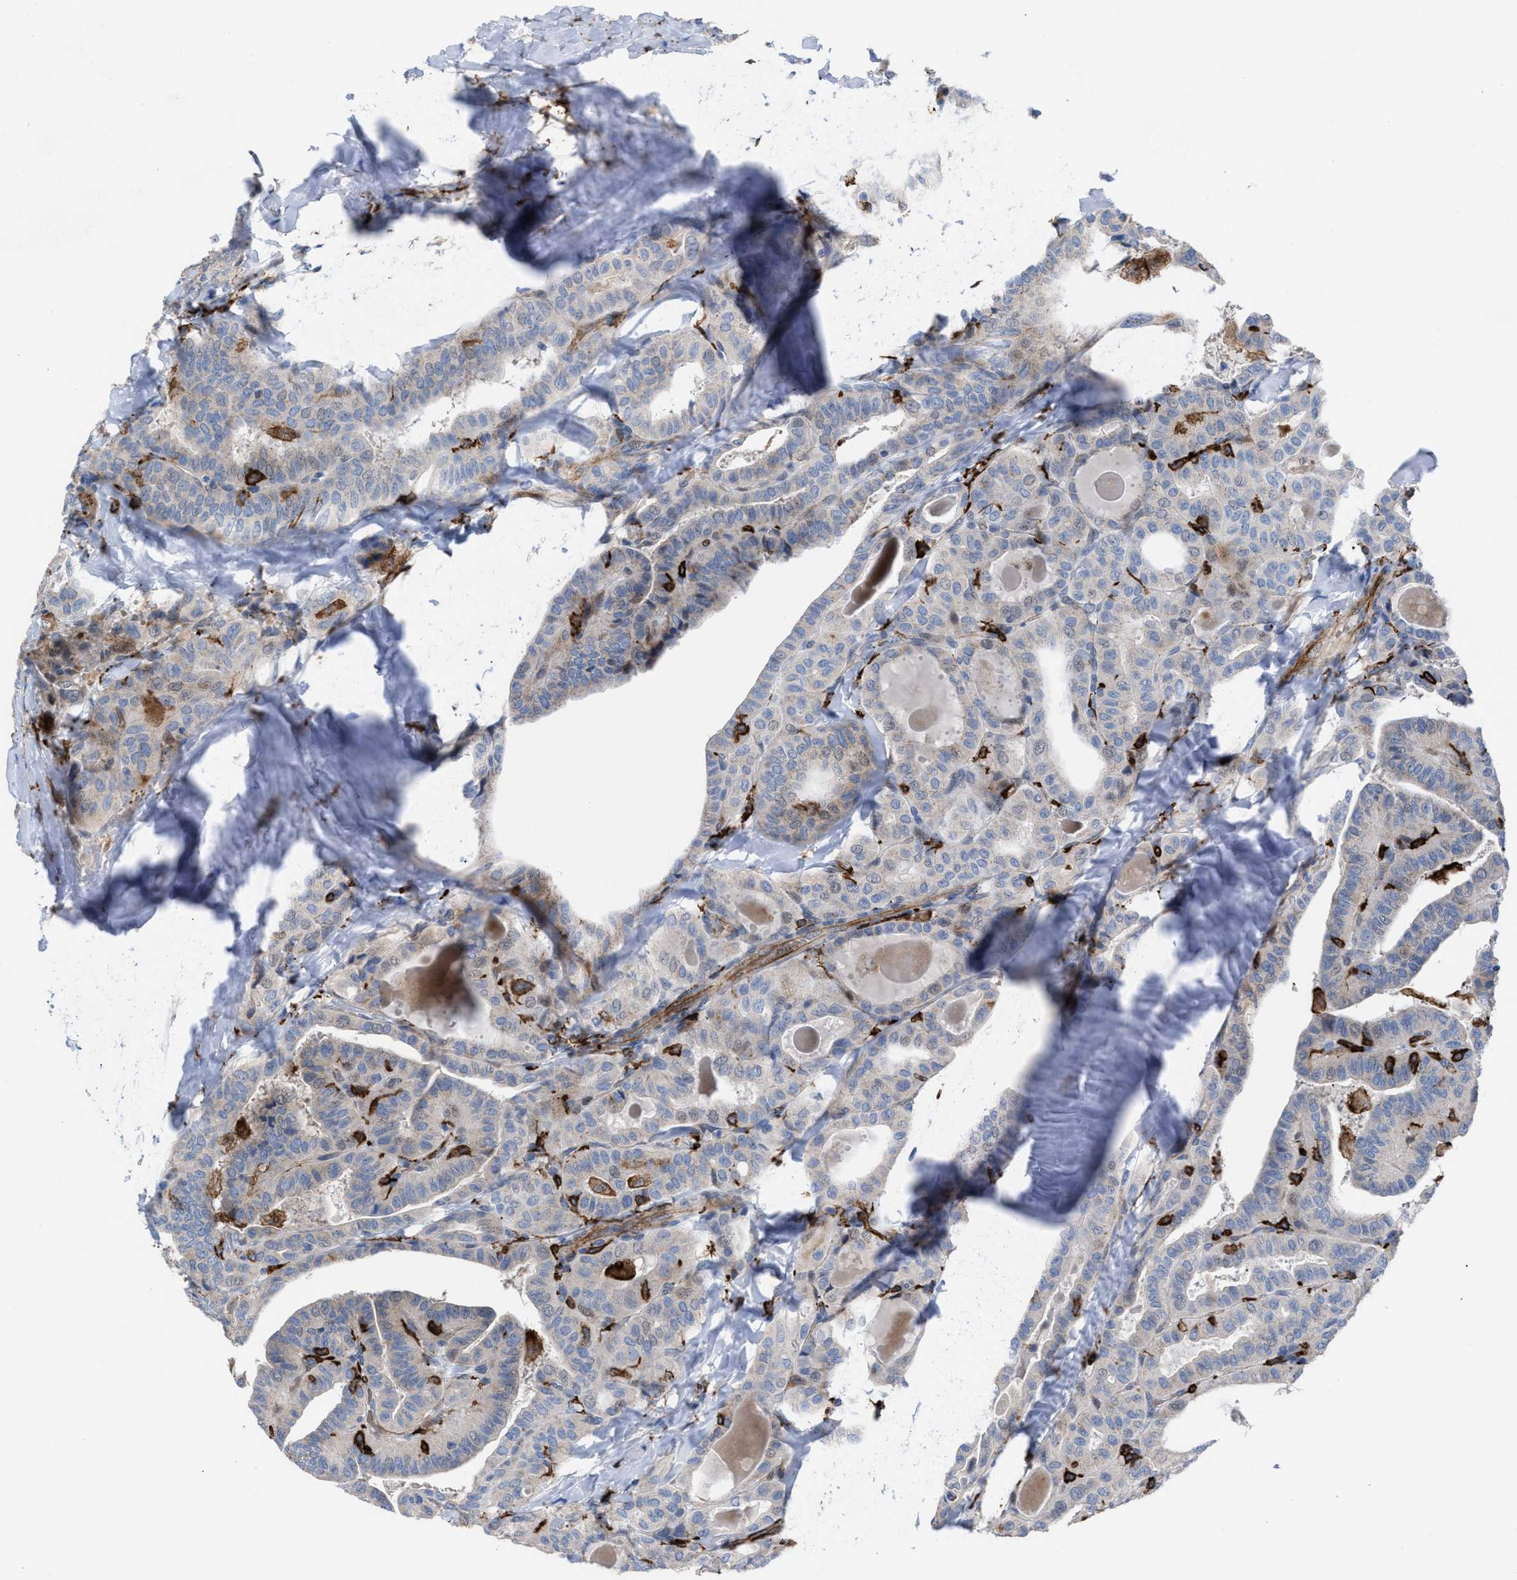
{"staining": {"intensity": "negative", "quantity": "none", "location": "none"}, "tissue": "thyroid cancer", "cell_type": "Tumor cells", "image_type": "cancer", "snomed": [{"axis": "morphology", "description": "Papillary adenocarcinoma, NOS"}, {"axis": "topography", "description": "Thyroid gland"}], "caption": "This is an immunohistochemistry image of thyroid papillary adenocarcinoma. There is no expression in tumor cells.", "gene": "SLC47A1", "patient": {"sex": "male", "age": 77}}